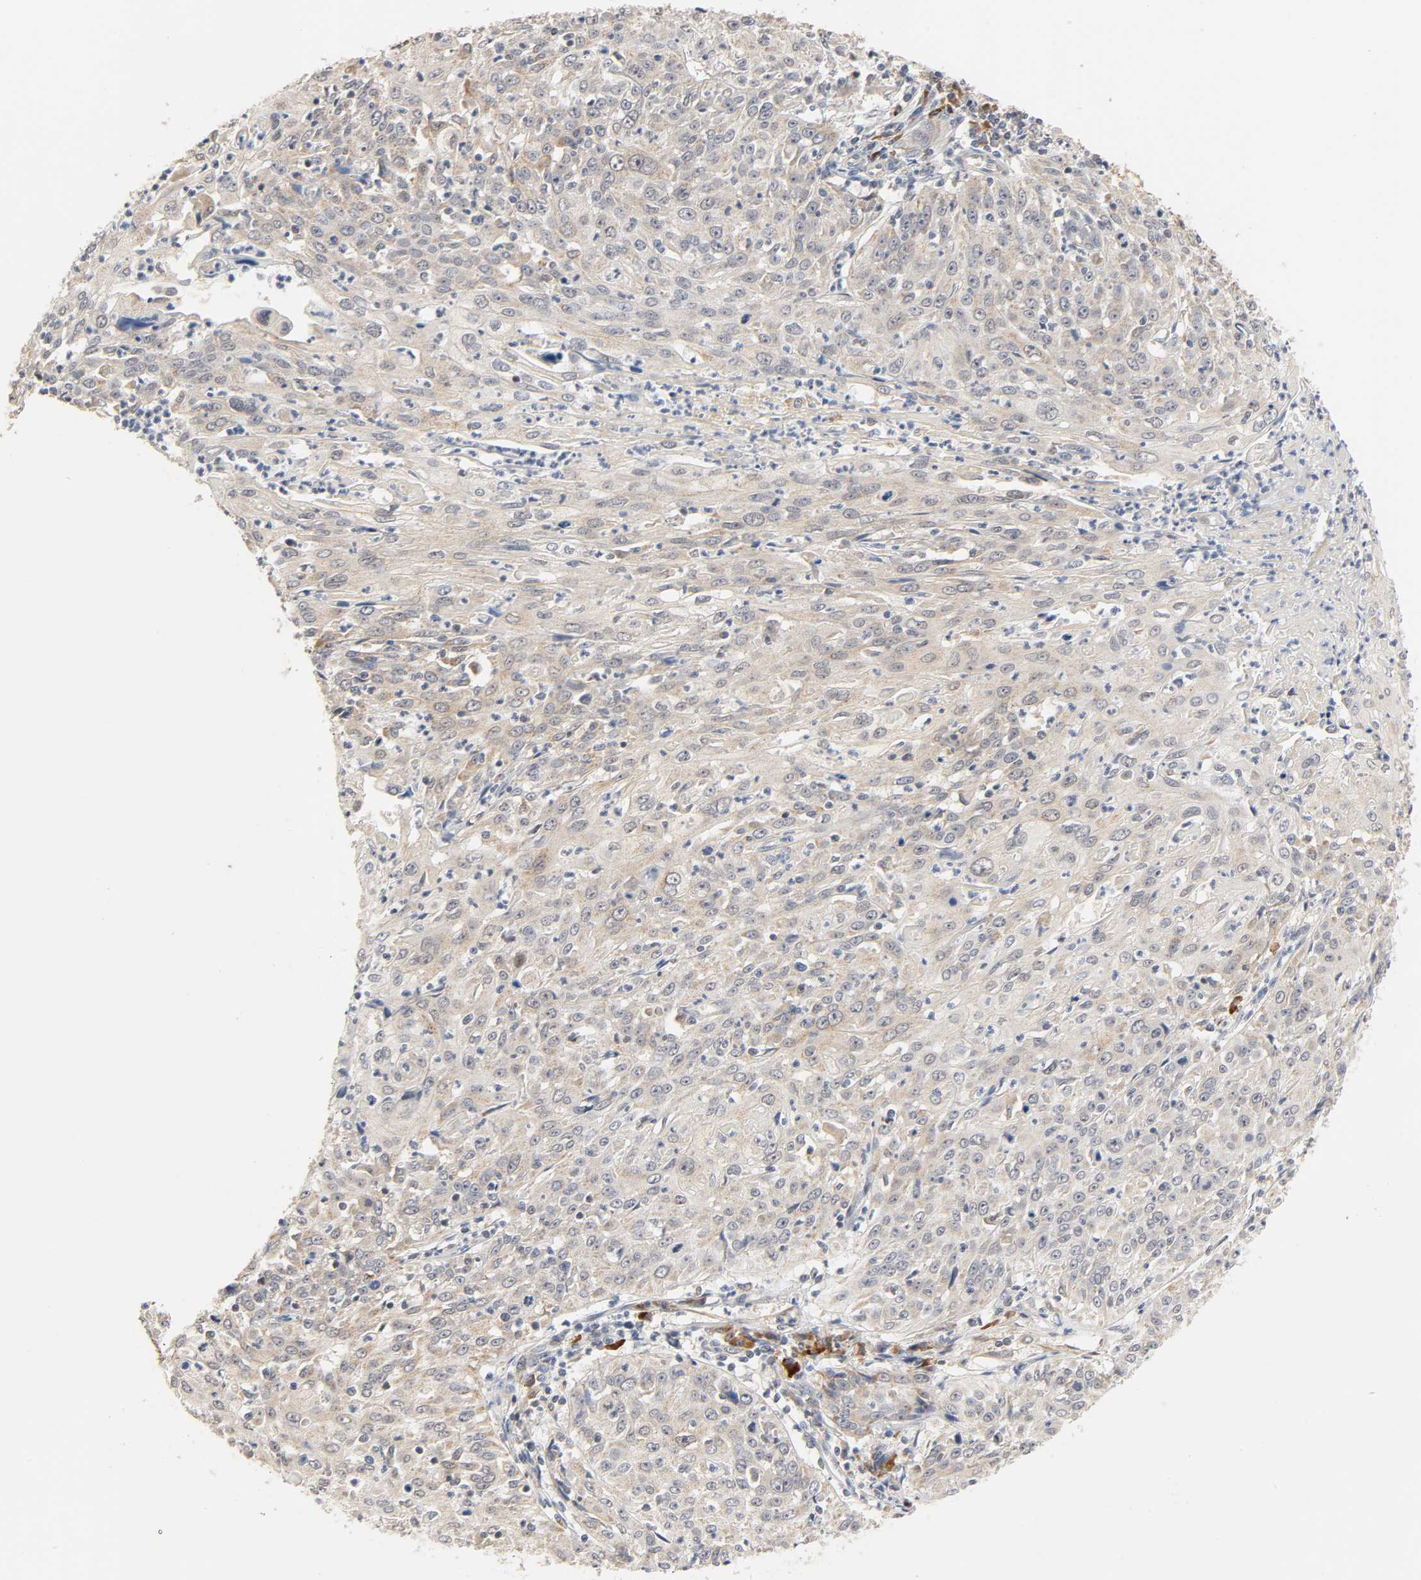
{"staining": {"intensity": "moderate", "quantity": "25%-75%", "location": "cytoplasmic/membranous"}, "tissue": "cervical cancer", "cell_type": "Tumor cells", "image_type": "cancer", "snomed": [{"axis": "morphology", "description": "Squamous cell carcinoma, NOS"}, {"axis": "topography", "description": "Cervix"}], "caption": "A high-resolution image shows IHC staining of cervical cancer (squamous cell carcinoma), which shows moderate cytoplasmic/membranous staining in approximately 25%-75% of tumor cells.", "gene": "GSTZ1", "patient": {"sex": "female", "age": 39}}